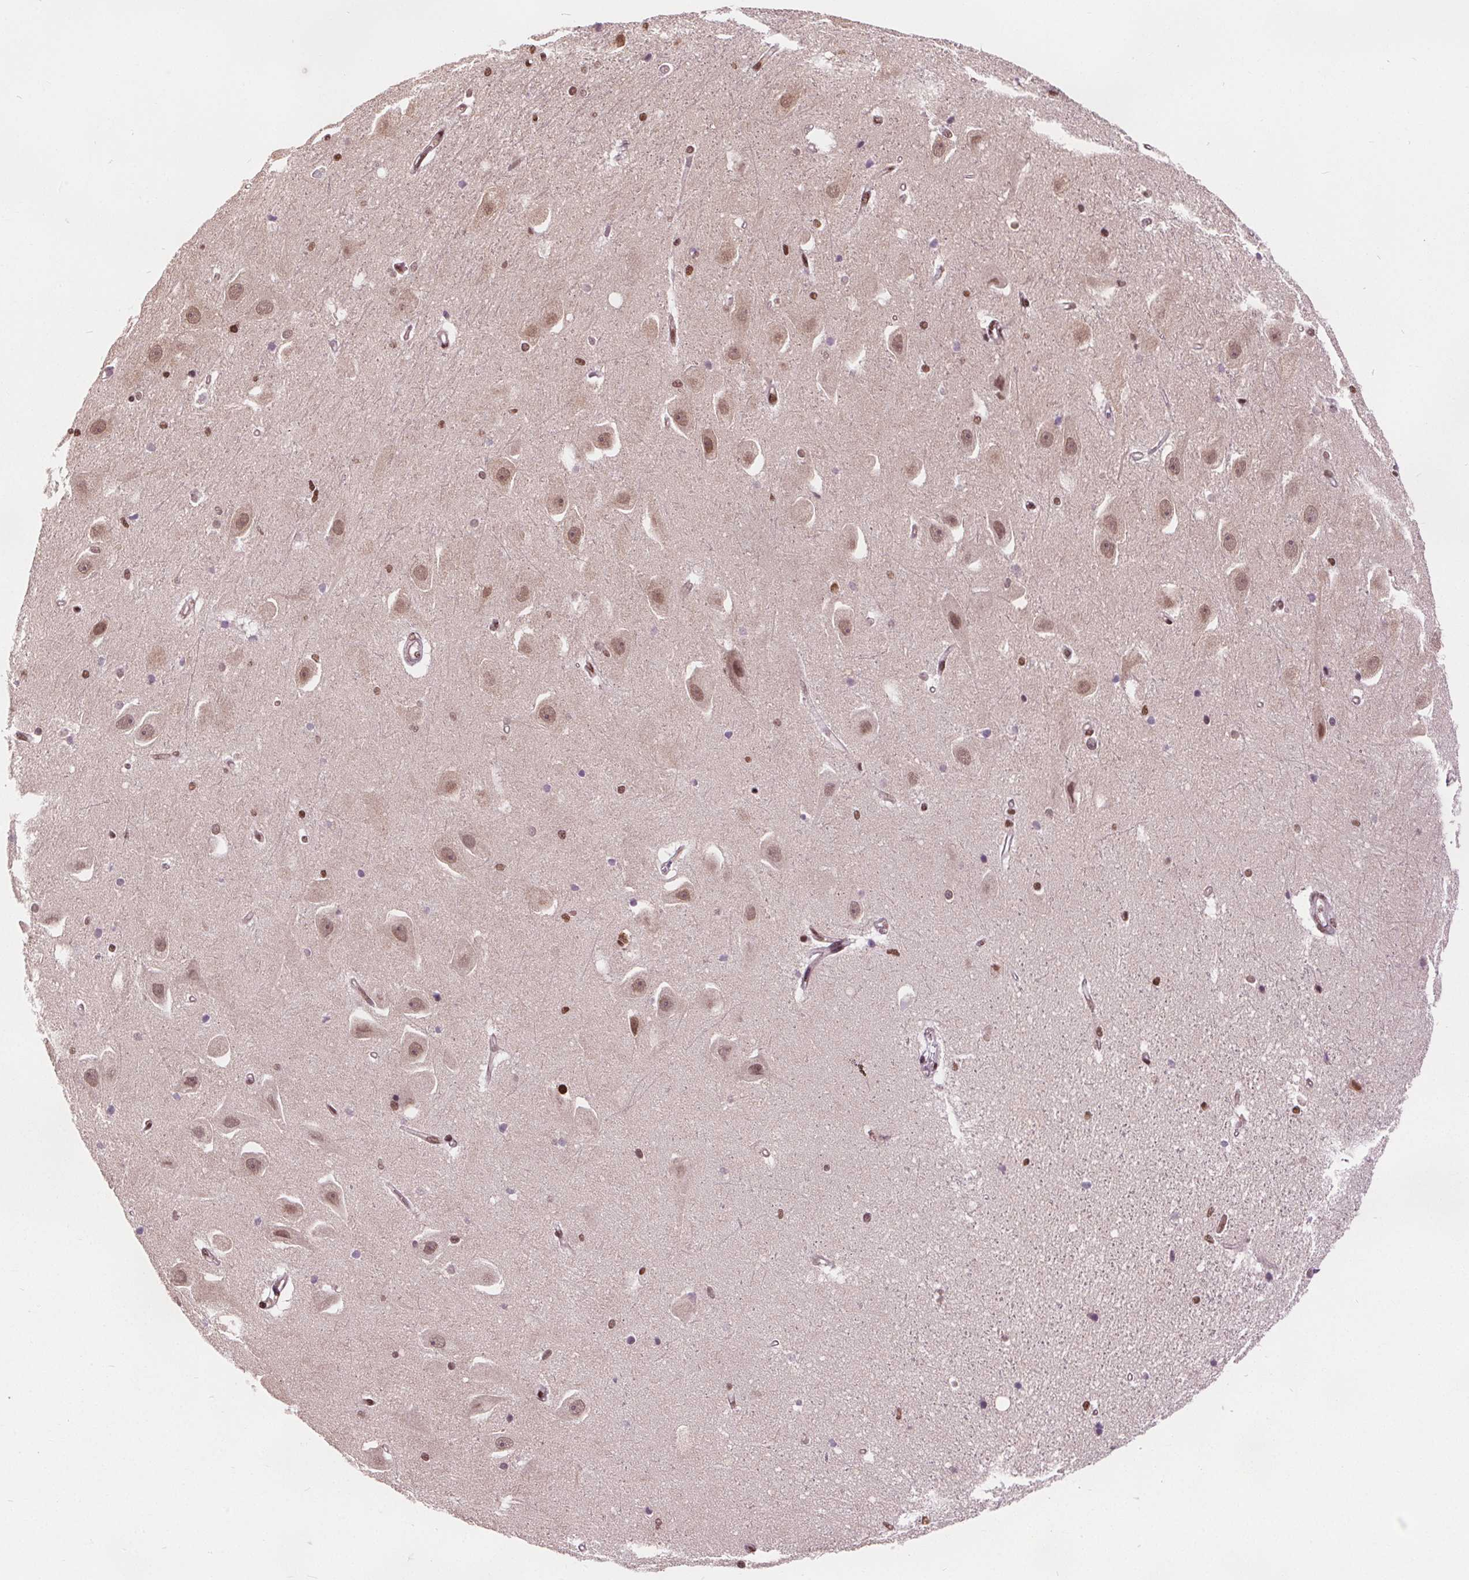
{"staining": {"intensity": "moderate", "quantity": "25%-75%", "location": "nuclear"}, "tissue": "hippocampus", "cell_type": "Glial cells", "image_type": "normal", "snomed": [{"axis": "morphology", "description": "Normal tissue, NOS"}, {"axis": "topography", "description": "Hippocampus"}], "caption": "Hippocampus stained with IHC shows moderate nuclear expression in about 25%-75% of glial cells. The staining is performed using DAB brown chromogen to label protein expression. The nuclei are counter-stained blue using hematoxylin.", "gene": "ISLR2", "patient": {"sex": "male", "age": 63}}